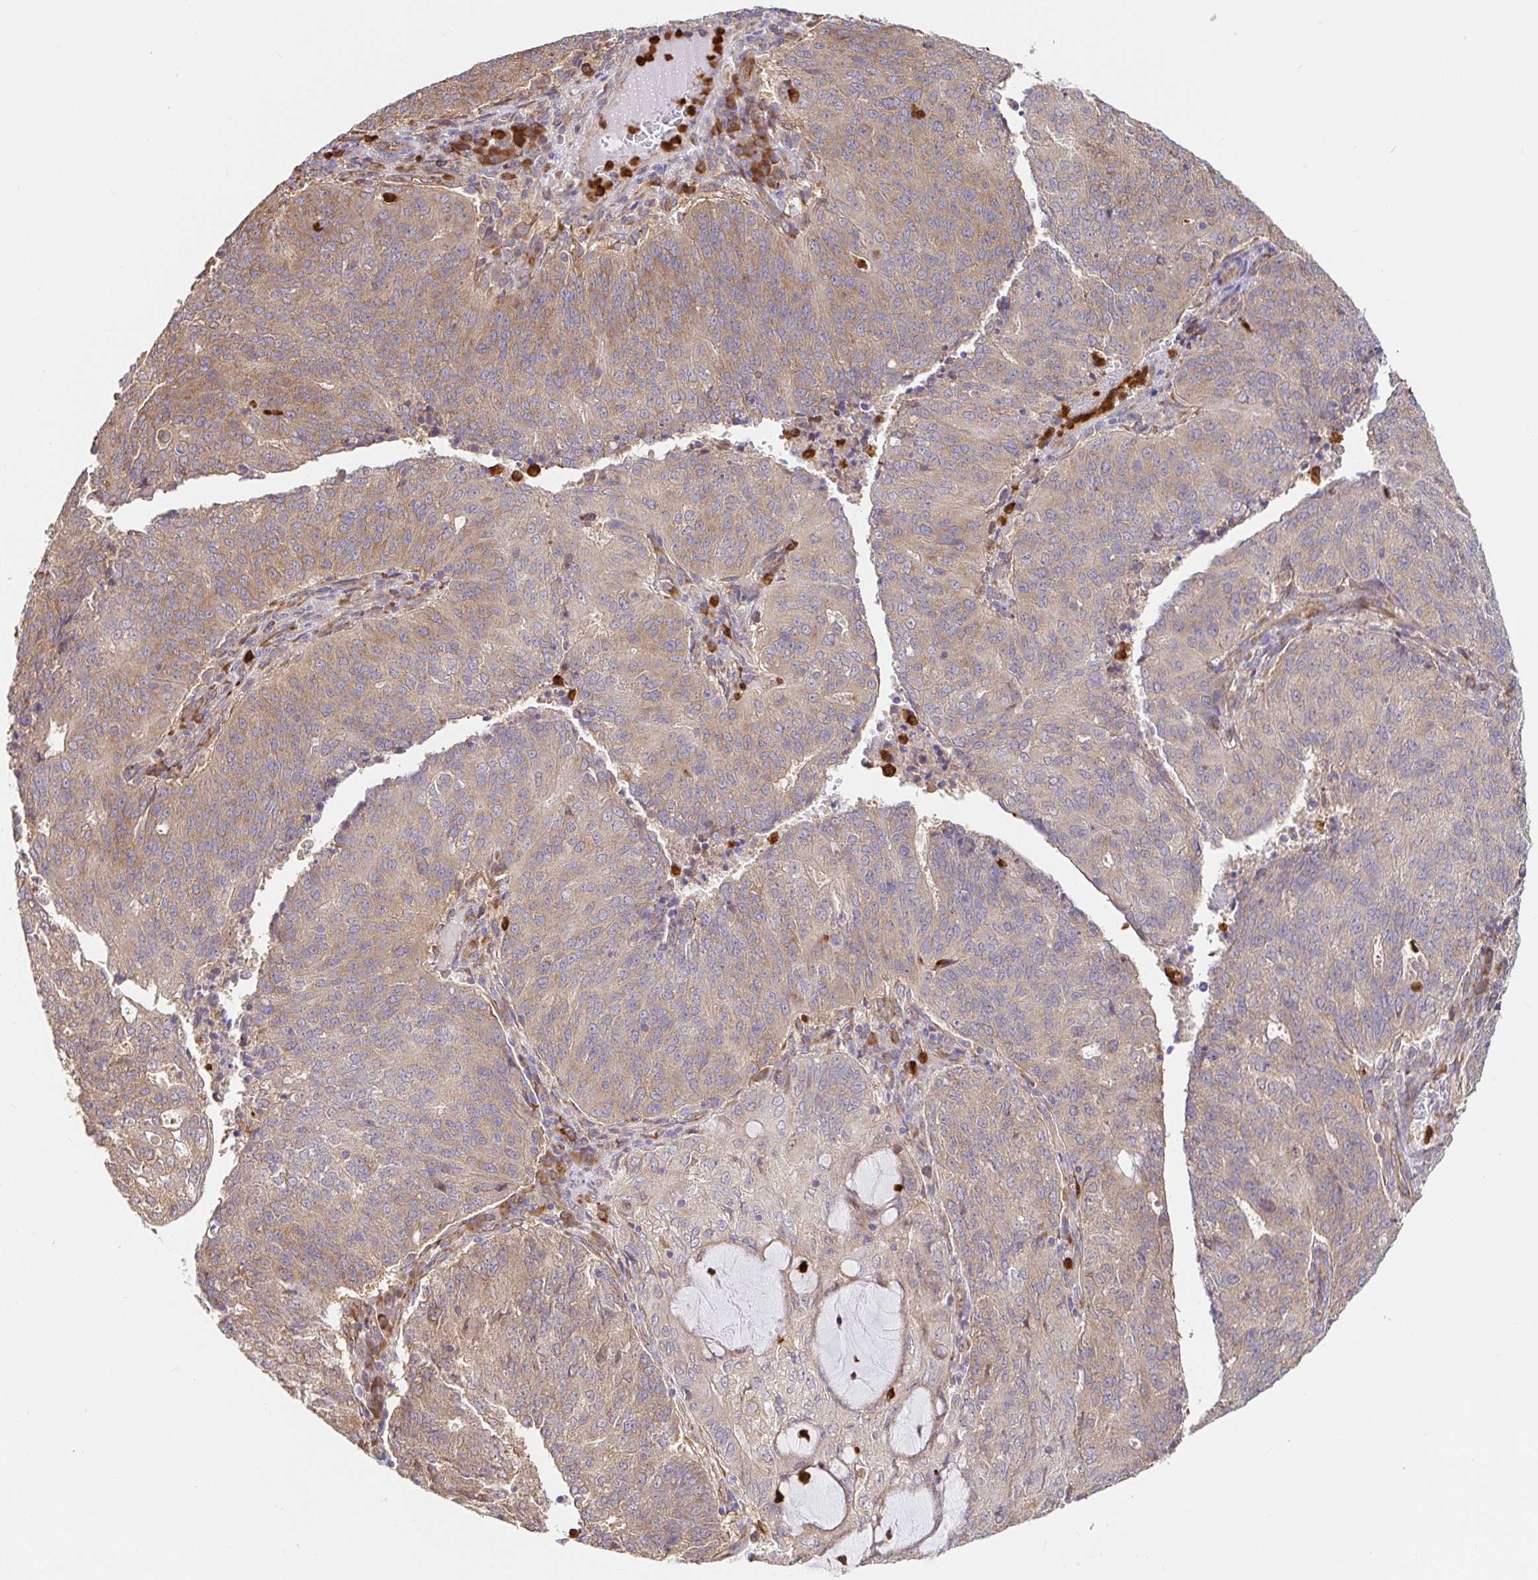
{"staining": {"intensity": "moderate", "quantity": ">75%", "location": "cytoplasmic/membranous"}, "tissue": "endometrial cancer", "cell_type": "Tumor cells", "image_type": "cancer", "snomed": [{"axis": "morphology", "description": "Adenocarcinoma, NOS"}, {"axis": "topography", "description": "Endometrium"}], "caption": "Immunohistochemical staining of human endometrial cancer (adenocarcinoma) displays medium levels of moderate cytoplasmic/membranous protein expression in about >75% of tumor cells.", "gene": "PDPK1", "patient": {"sex": "female", "age": 82}}